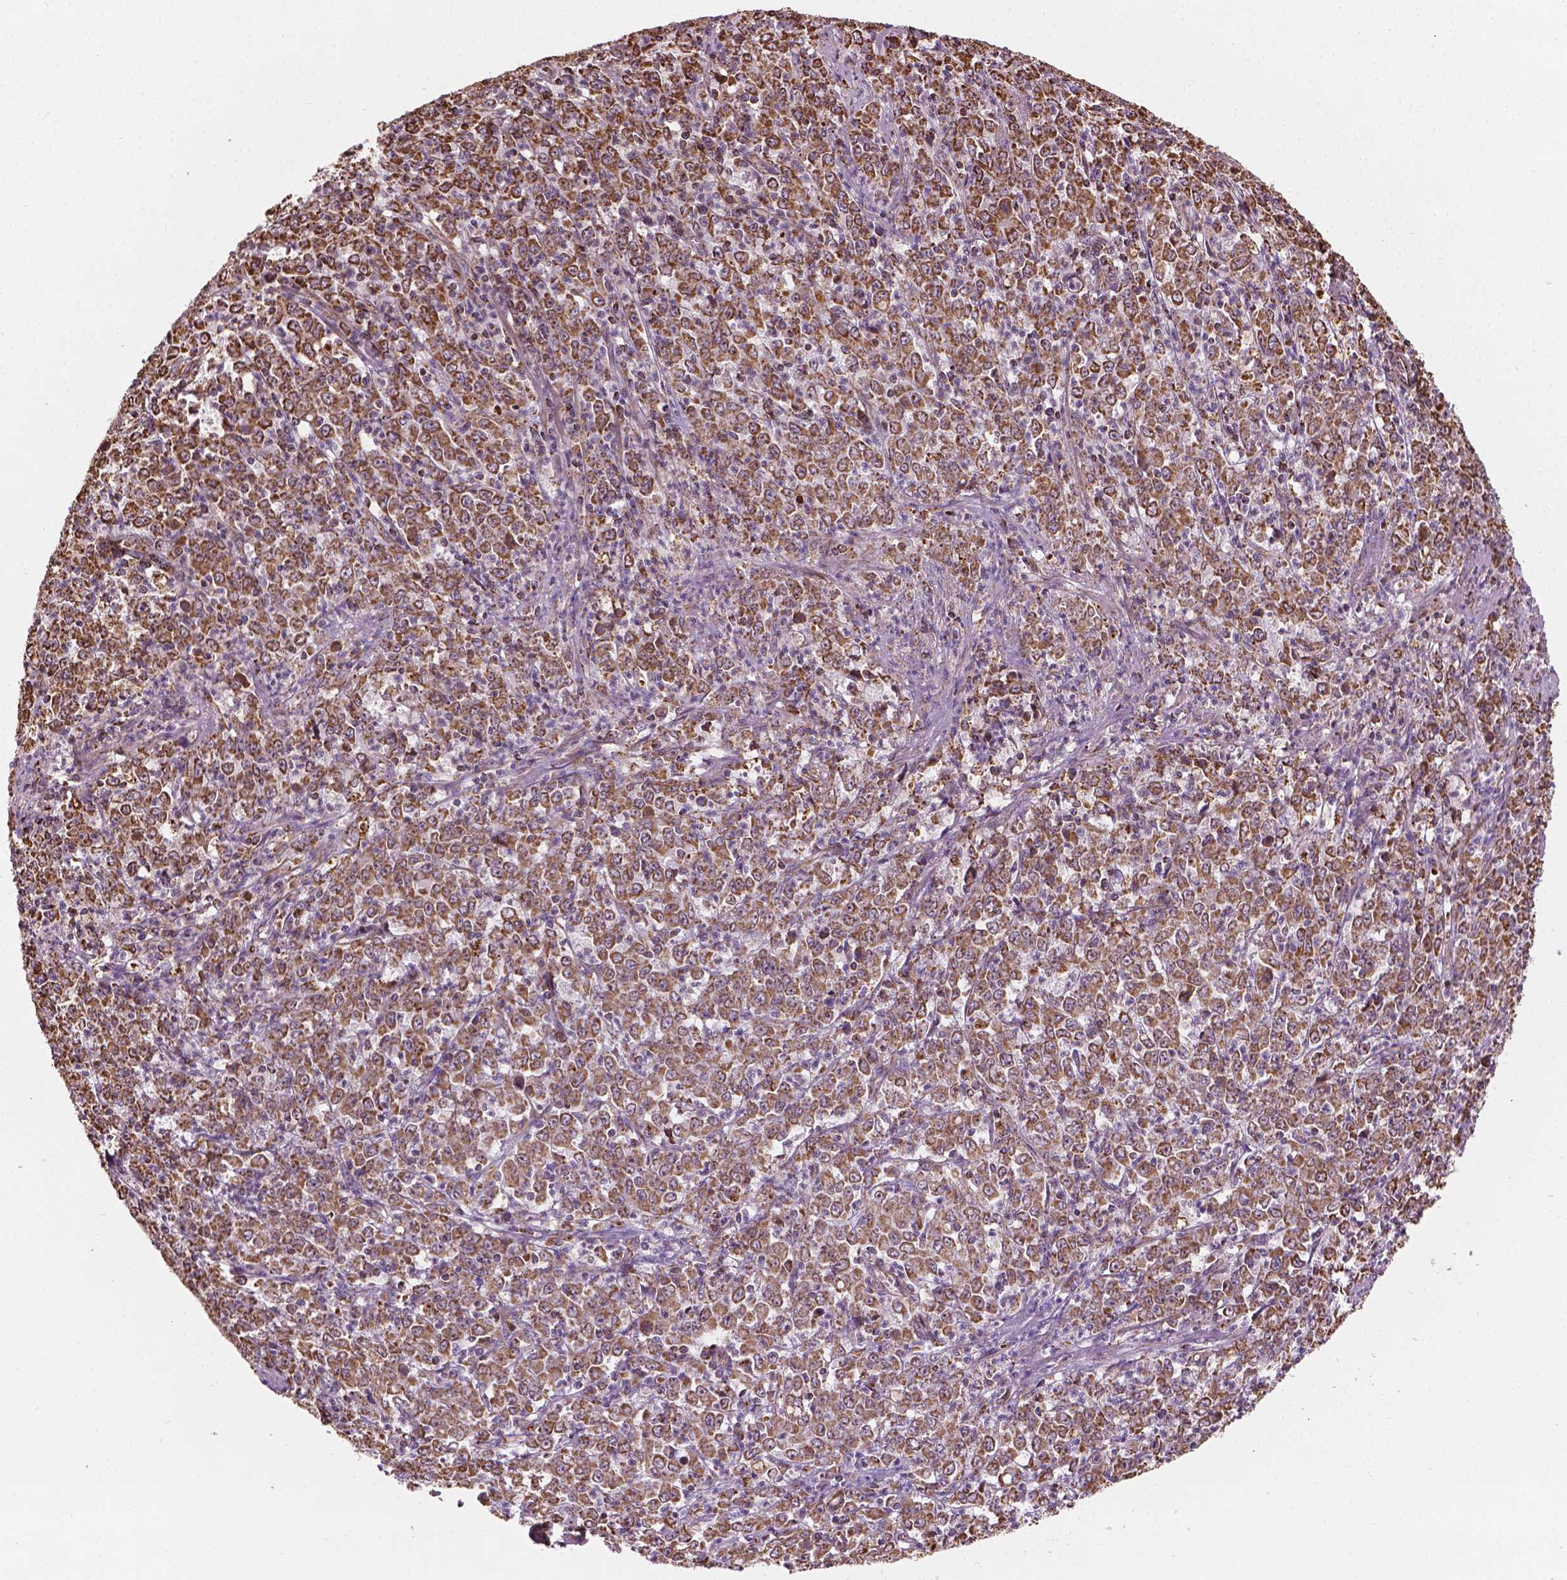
{"staining": {"intensity": "moderate", "quantity": ">75%", "location": "cytoplasmic/membranous"}, "tissue": "stomach cancer", "cell_type": "Tumor cells", "image_type": "cancer", "snomed": [{"axis": "morphology", "description": "Adenocarcinoma, NOS"}, {"axis": "topography", "description": "Stomach, lower"}], "caption": "About >75% of tumor cells in human adenocarcinoma (stomach) display moderate cytoplasmic/membranous protein staining as visualized by brown immunohistochemical staining.", "gene": "HS3ST3A1", "patient": {"sex": "female", "age": 71}}